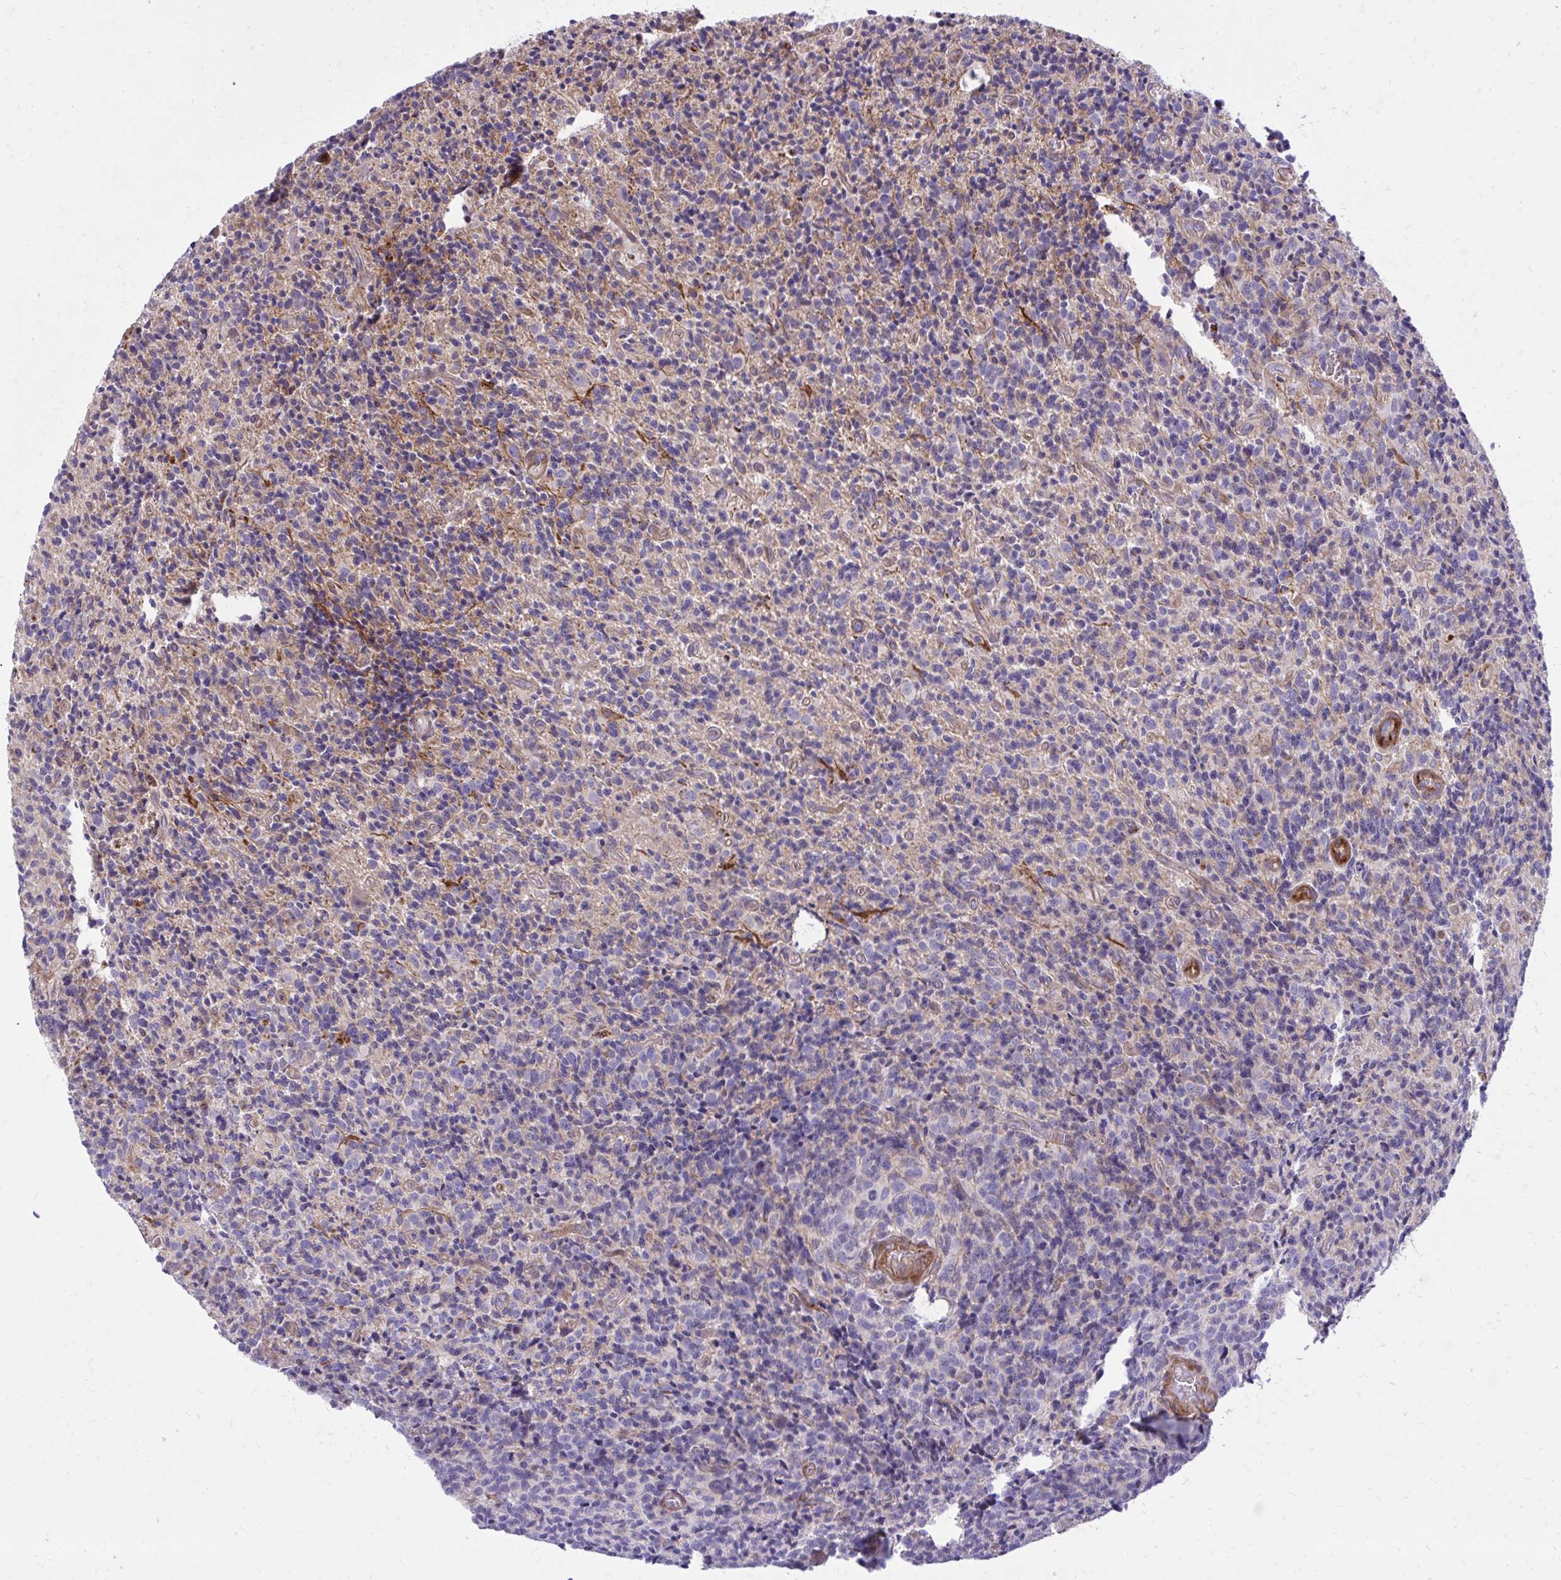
{"staining": {"intensity": "negative", "quantity": "none", "location": "none"}, "tissue": "glioma", "cell_type": "Tumor cells", "image_type": "cancer", "snomed": [{"axis": "morphology", "description": "Glioma, malignant, High grade"}, {"axis": "topography", "description": "Brain"}], "caption": "There is no significant staining in tumor cells of high-grade glioma (malignant).", "gene": "FAP", "patient": {"sex": "male", "age": 76}}